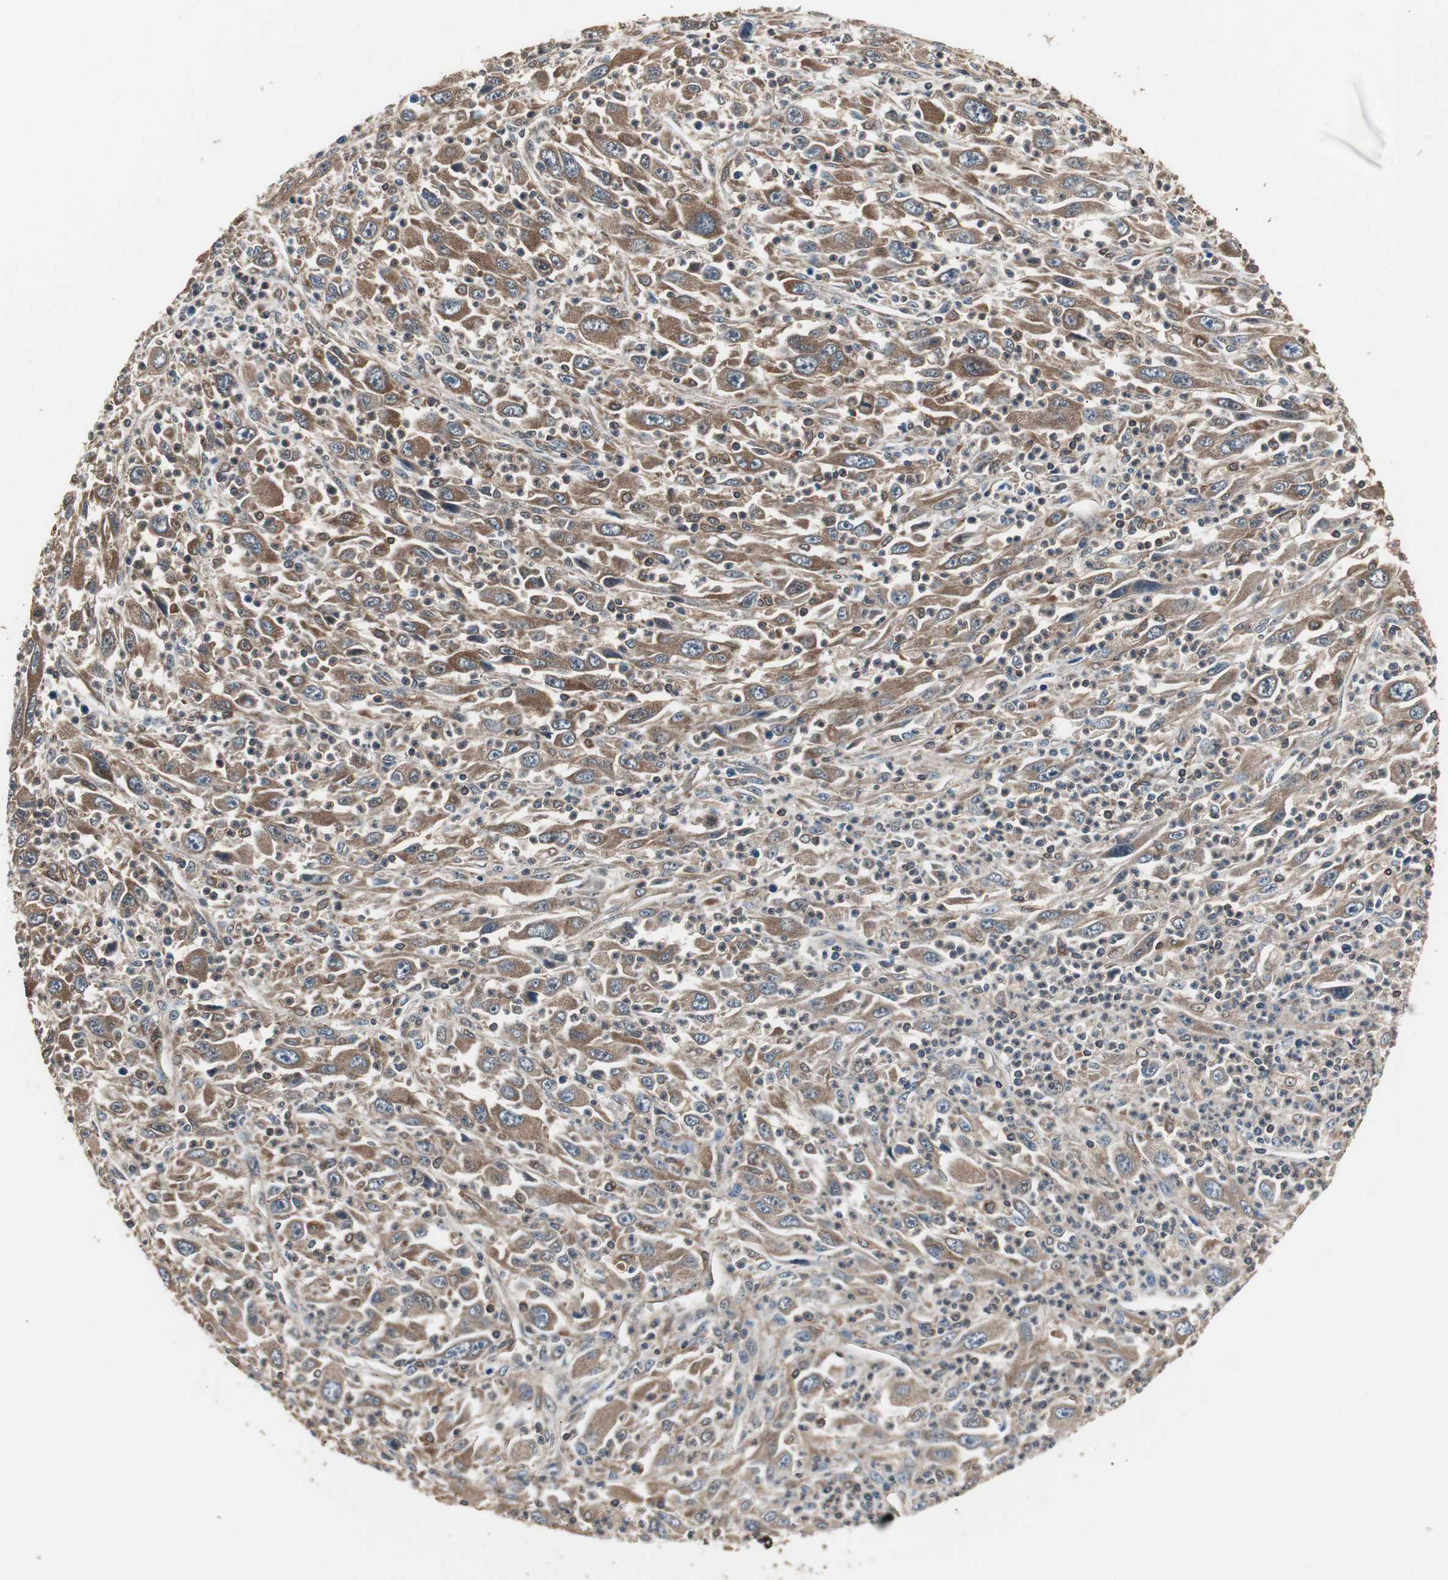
{"staining": {"intensity": "strong", "quantity": ">75%", "location": "cytoplasmic/membranous"}, "tissue": "melanoma", "cell_type": "Tumor cells", "image_type": "cancer", "snomed": [{"axis": "morphology", "description": "Malignant melanoma, Metastatic site"}, {"axis": "topography", "description": "Skin"}], "caption": "The micrograph reveals staining of melanoma, revealing strong cytoplasmic/membranous protein staining (brown color) within tumor cells.", "gene": "CAPNS1", "patient": {"sex": "female", "age": 56}}